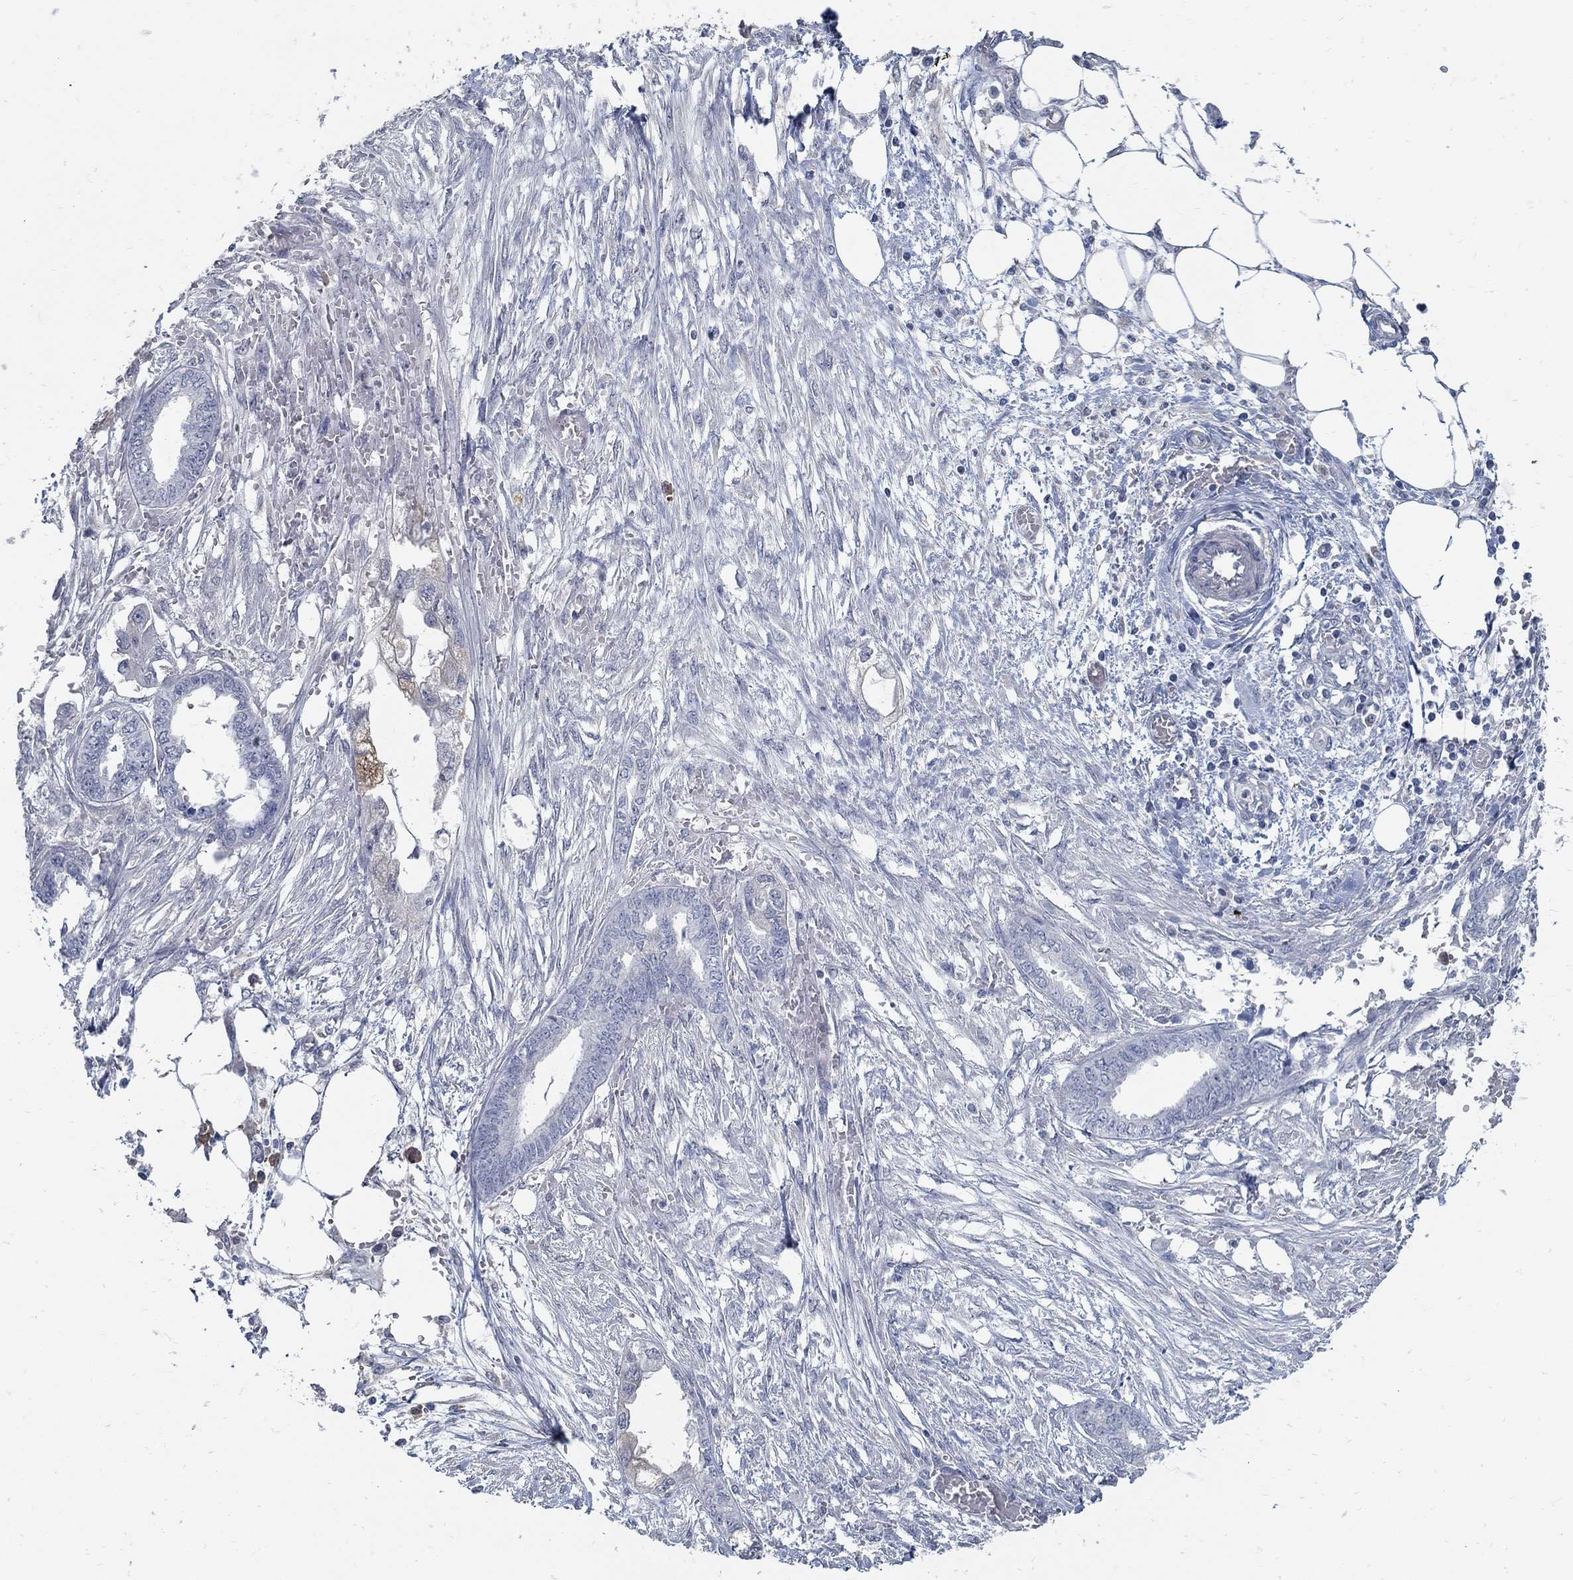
{"staining": {"intensity": "moderate", "quantity": "<25%", "location": "cytoplasmic/membranous"}, "tissue": "endometrial cancer", "cell_type": "Tumor cells", "image_type": "cancer", "snomed": [{"axis": "morphology", "description": "Adenocarcinoma, NOS"}, {"axis": "morphology", "description": "Adenocarcinoma, metastatic, NOS"}, {"axis": "topography", "description": "Adipose tissue"}, {"axis": "topography", "description": "Endometrium"}], "caption": "This image exhibits immunohistochemistry (IHC) staining of endometrial cancer (adenocarcinoma), with low moderate cytoplasmic/membranous expression in approximately <25% of tumor cells.", "gene": "PCDH11X", "patient": {"sex": "female", "age": 67}}